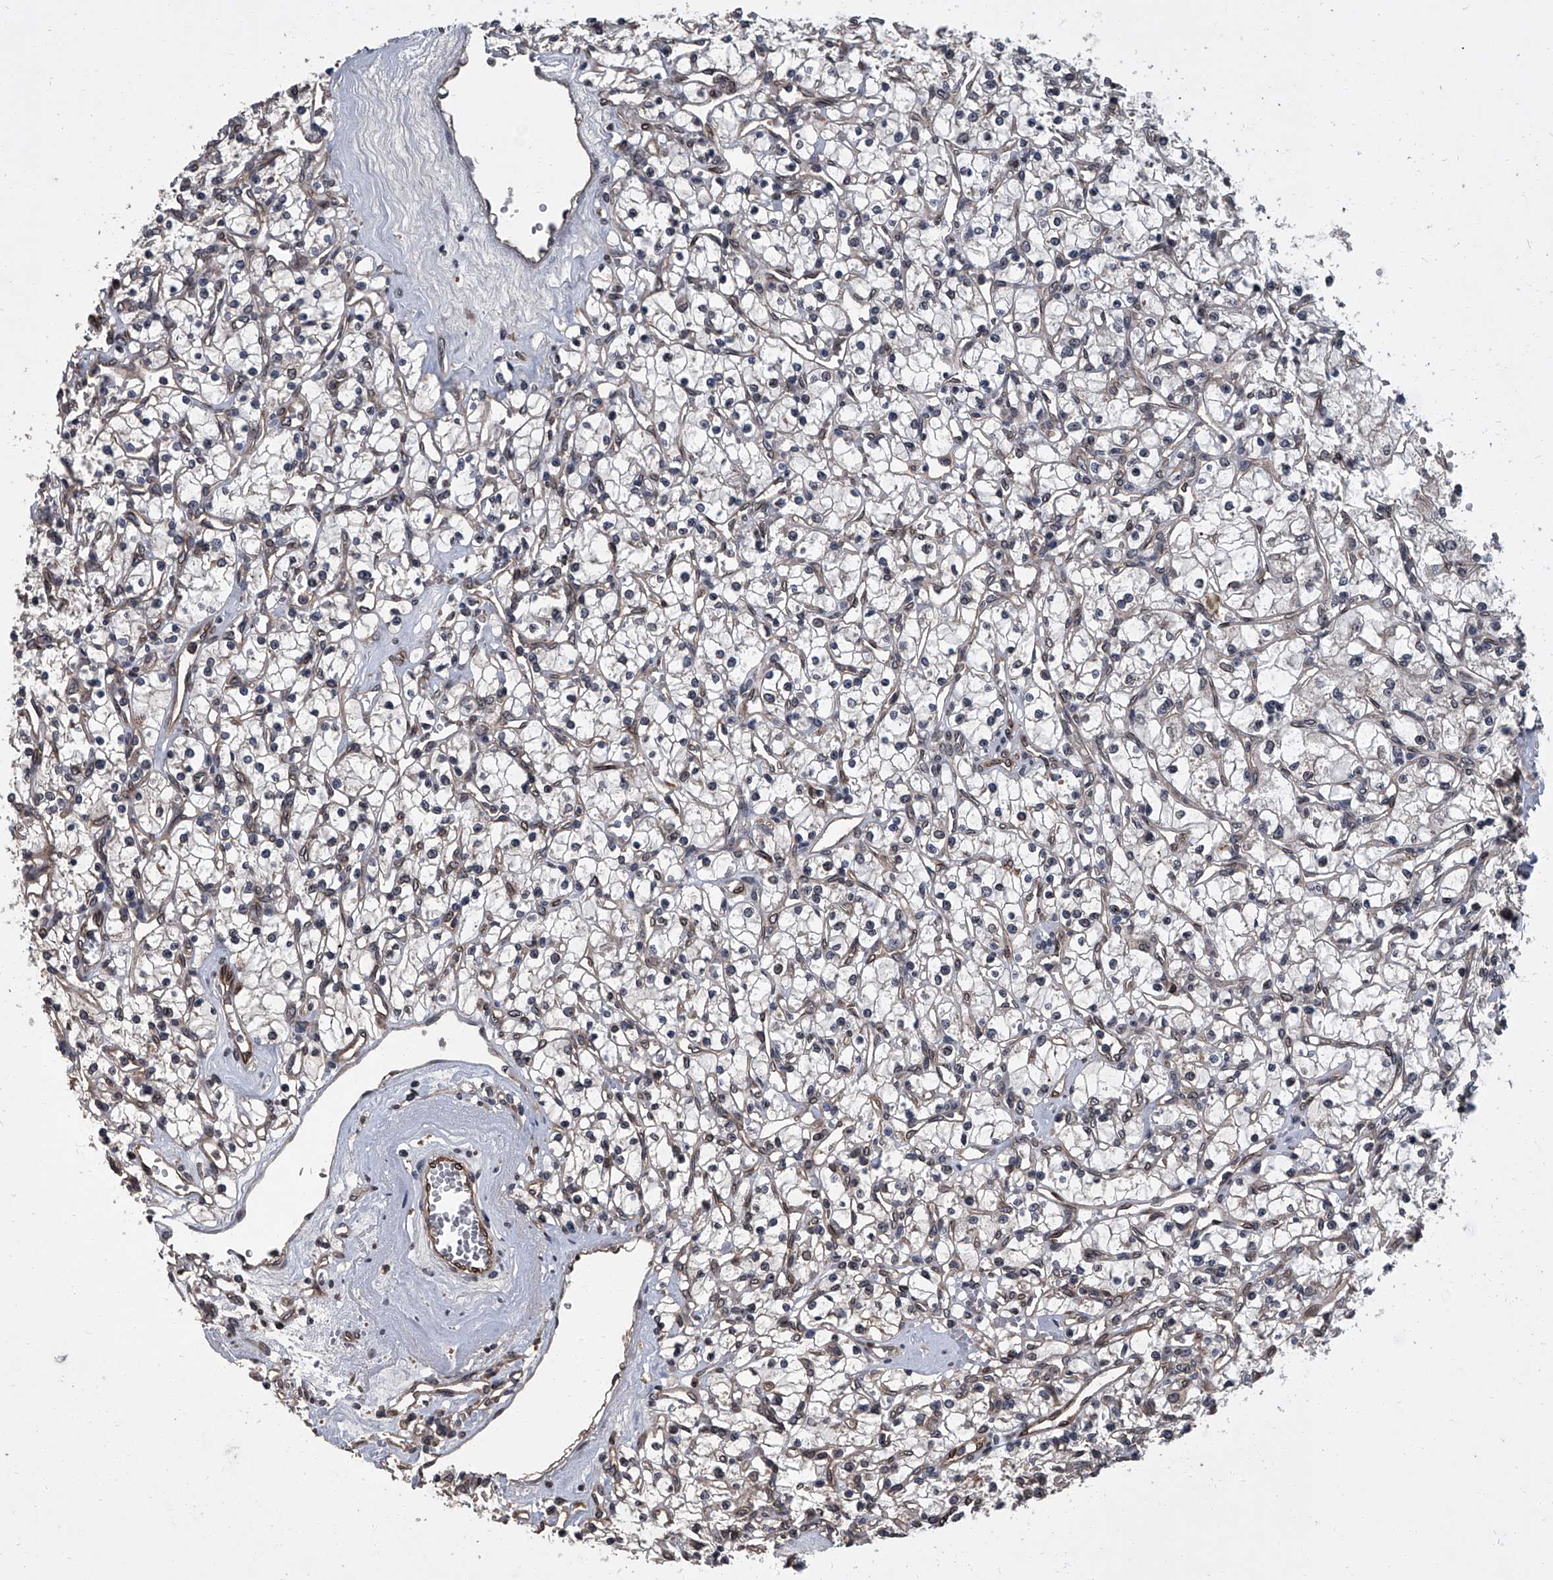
{"staining": {"intensity": "negative", "quantity": "none", "location": "none"}, "tissue": "renal cancer", "cell_type": "Tumor cells", "image_type": "cancer", "snomed": [{"axis": "morphology", "description": "Adenocarcinoma, NOS"}, {"axis": "topography", "description": "Kidney"}], "caption": "Human renal cancer (adenocarcinoma) stained for a protein using IHC shows no expression in tumor cells.", "gene": "LRRC8C", "patient": {"sex": "female", "age": 59}}